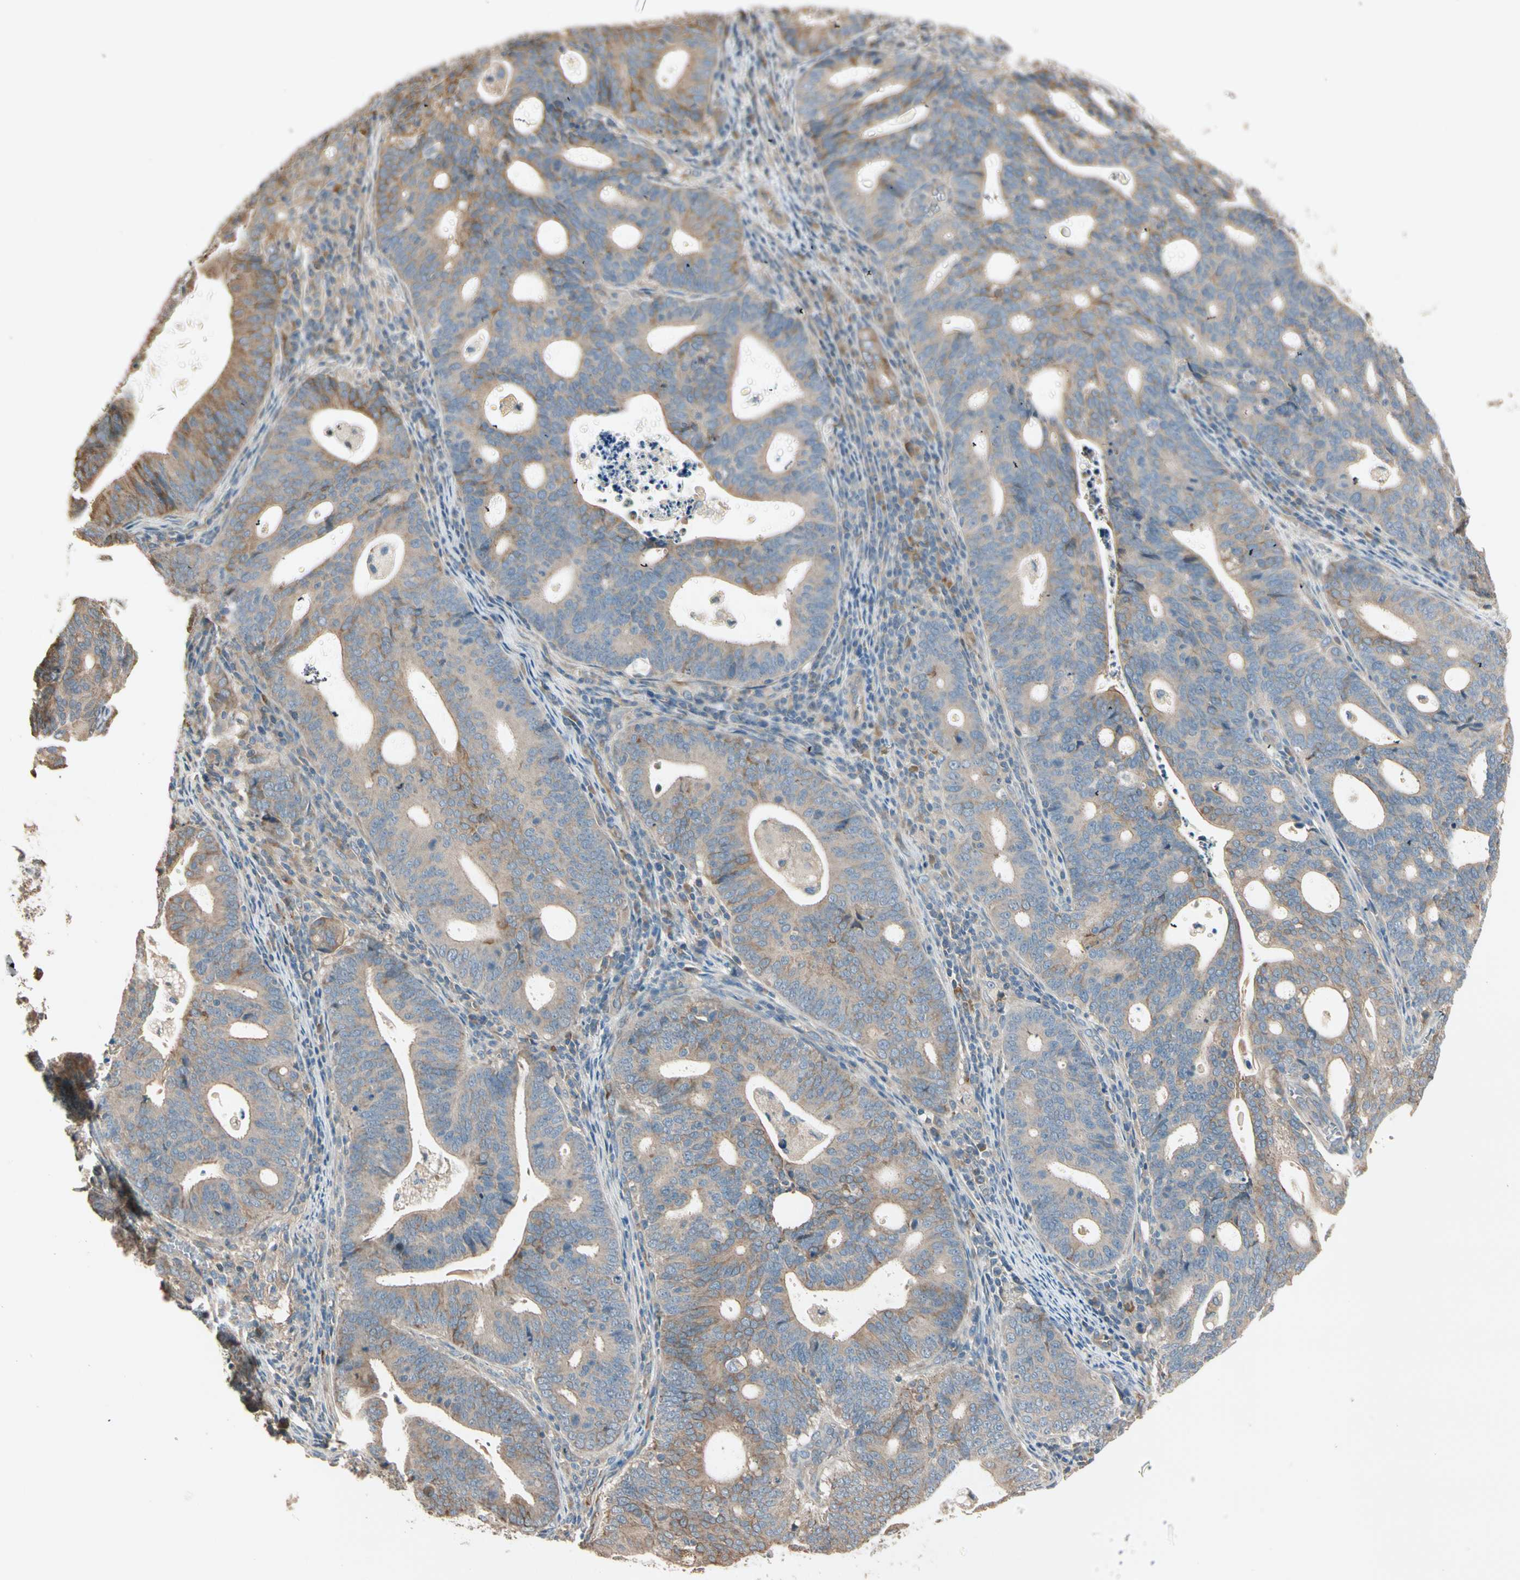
{"staining": {"intensity": "weak", "quantity": ">75%", "location": "cytoplasmic/membranous"}, "tissue": "endometrial cancer", "cell_type": "Tumor cells", "image_type": "cancer", "snomed": [{"axis": "morphology", "description": "Adenocarcinoma, NOS"}, {"axis": "topography", "description": "Uterus"}], "caption": "Endometrial cancer (adenocarcinoma) stained for a protein shows weak cytoplasmic/membranous positivity in tumor cells.", "gene": "TNFRSF21", "patient": {"sex": "female", "age": 83}}